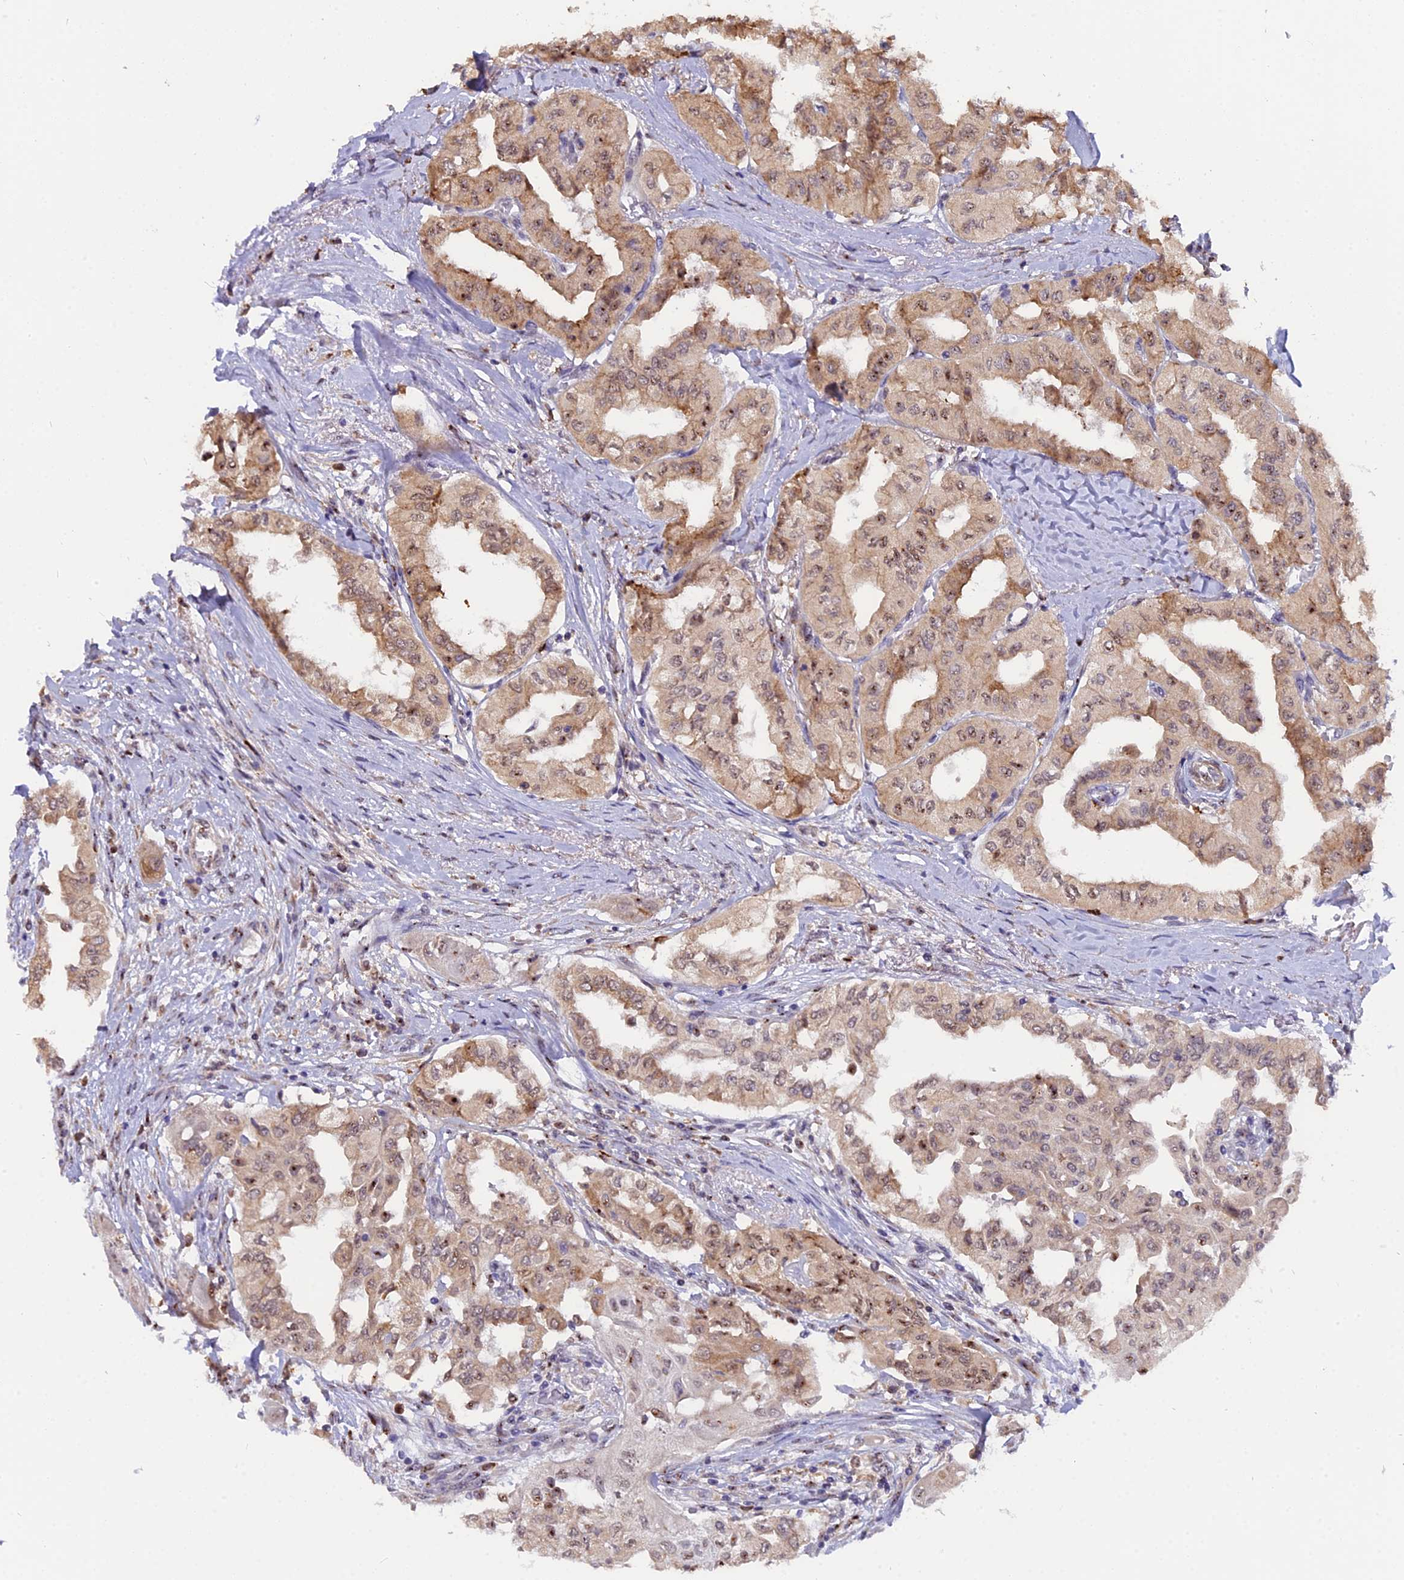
{"staining": {"intensity": "moderate", "quantity": ">75%", "location": "cytoplasmic/membranous,nuclear"}, "tissue": "thyroid cancer", "cell_type": "Tumor cells", "image_type": "cancer", "snomed": [{"axis": "morphology", "description": "Papillary adenocarcinoma, NOS"}, {"axis": "topography", "description": "Thyroid gland"}], "caption": "Protein expression by immunohistochemistry displays moderate cytoplasmic/membranous and nuclear positivity in approximately >75% of tumor cells in thyroid papillary adenocarcinoma.", "gene": "FAM118B", "patient": {"sex": "female", "age": 59}}